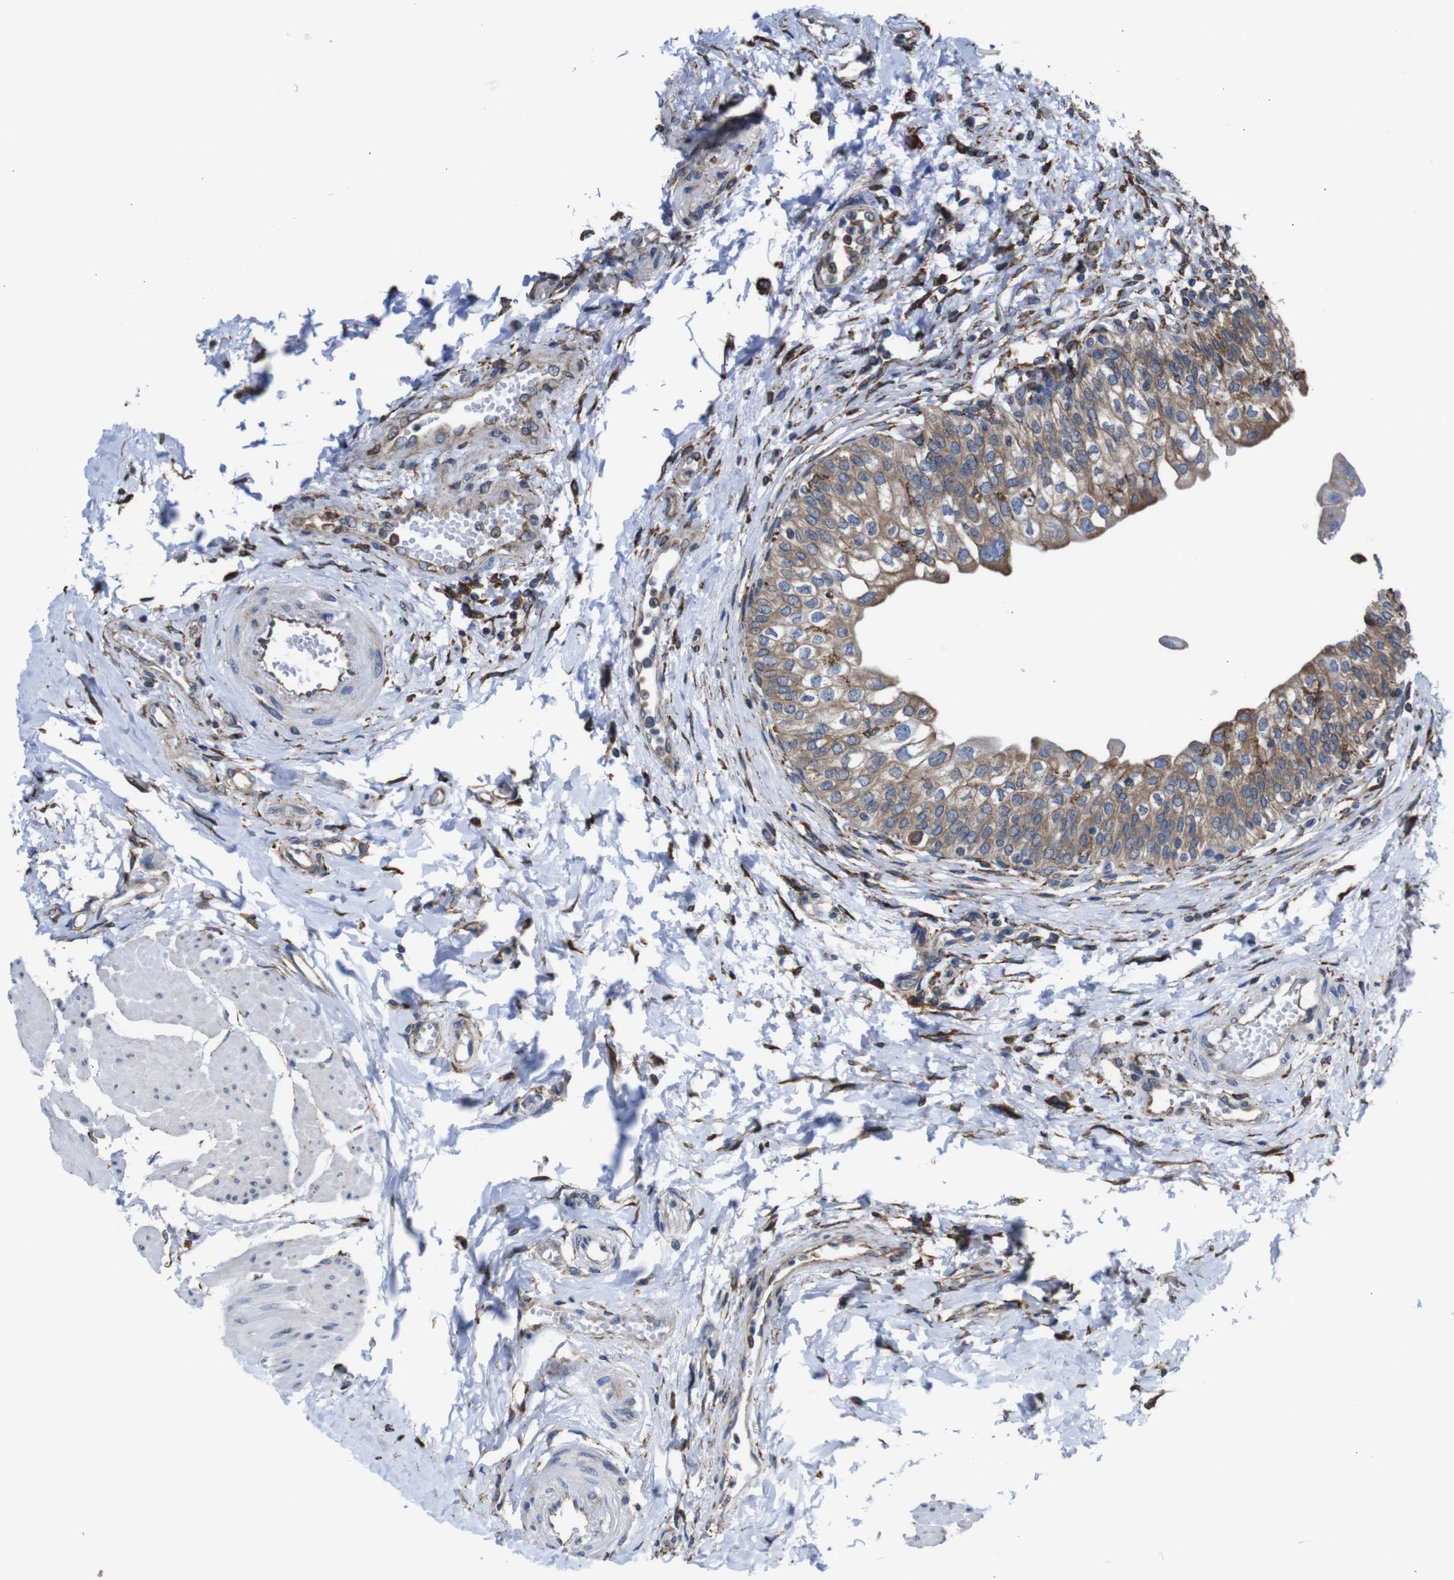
{"staining": {"intensity": "moderate", "quantity": ">75%", "location": "cytoplasmic/membranous"}, "tissue": "urinary bladder", "cell_type": "Urothelial cells", "image_type": "normal", "snomed": [{"axis": "morphology", "description": "Normal tissue, NOS"}, {"axis": "topography", "description": "Urinary bladder"}], "caption": "IHC photomicrograph of unremarkable urinary bladder: human urinary bladder stained using immunohistochemistry demonstrates medium levels of moderate protein expression localized specifically in the cytoplasmic/membranous of urothelial cells, appearing as a cytoplasmic/membranous brown color.", "gene": "PPIB", "patient": {"sex": "male", "age": 55}}